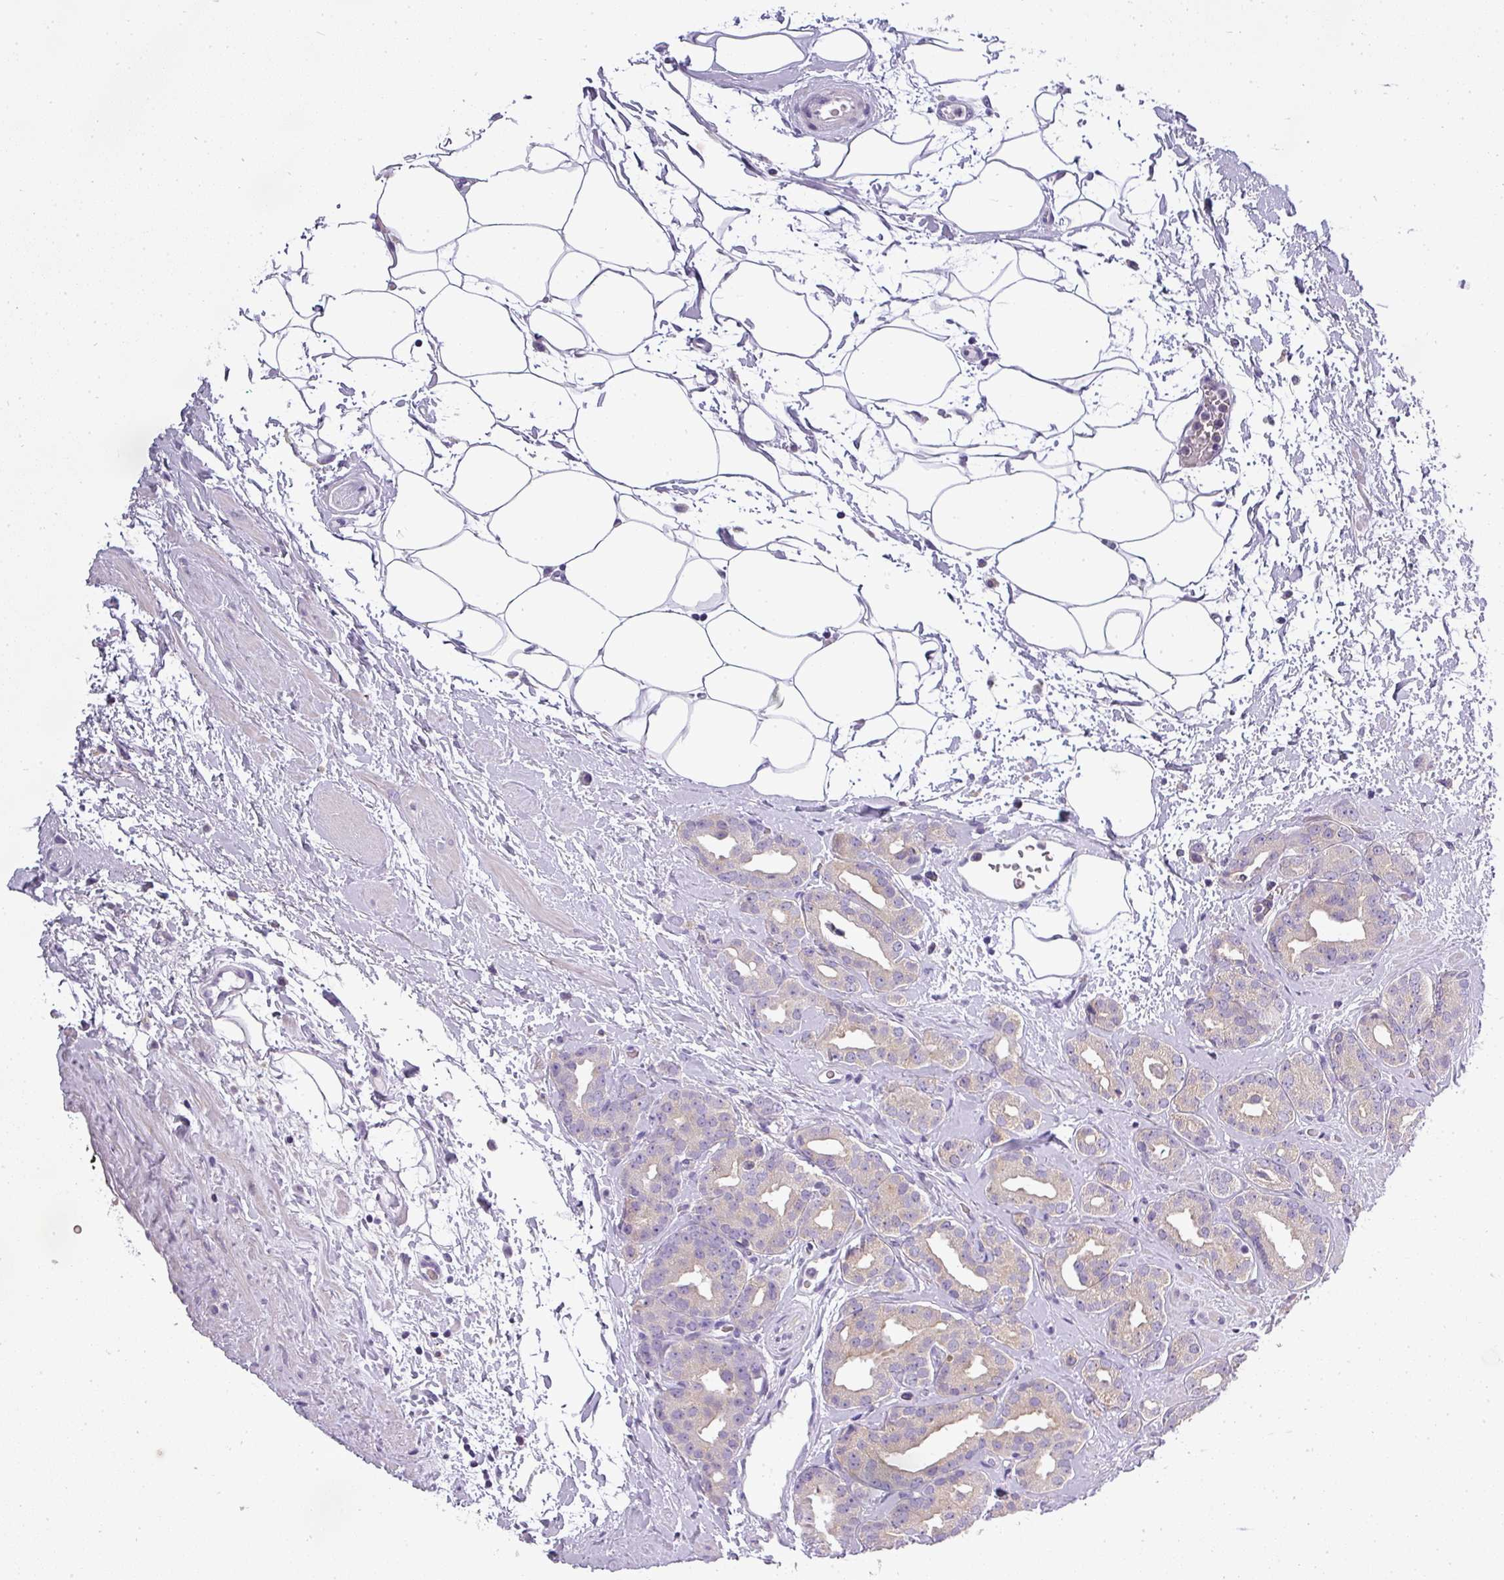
{"staining": {"intensity": "negative", "quantity": "none", "location": "none"}, "tissue": "prostate cancer", "cell_type": "Tumor cells", "image_type": "cancer", "snomed": [{"axis": "morphology", "description": "Adenocarcinoma, High grade"}, {"axis": "topography", "description": "Prostate"}], "caption": "Immunohistochemistry (IHC) micrograph of neoplastic tissue: prostate cancer (high-grade adenocarcinoma) stained with DAB shows no significant protein expression in tumor cells. Brightfield microscopy of immunohistochemistry (IHC) stained with DAB (3,3'-diaminobenzidine) (brown) and hematoxylin (blue), captured at high magnification.", "gene": "ATP6V1D", "patient": {"sex": "male", "age": 63}}